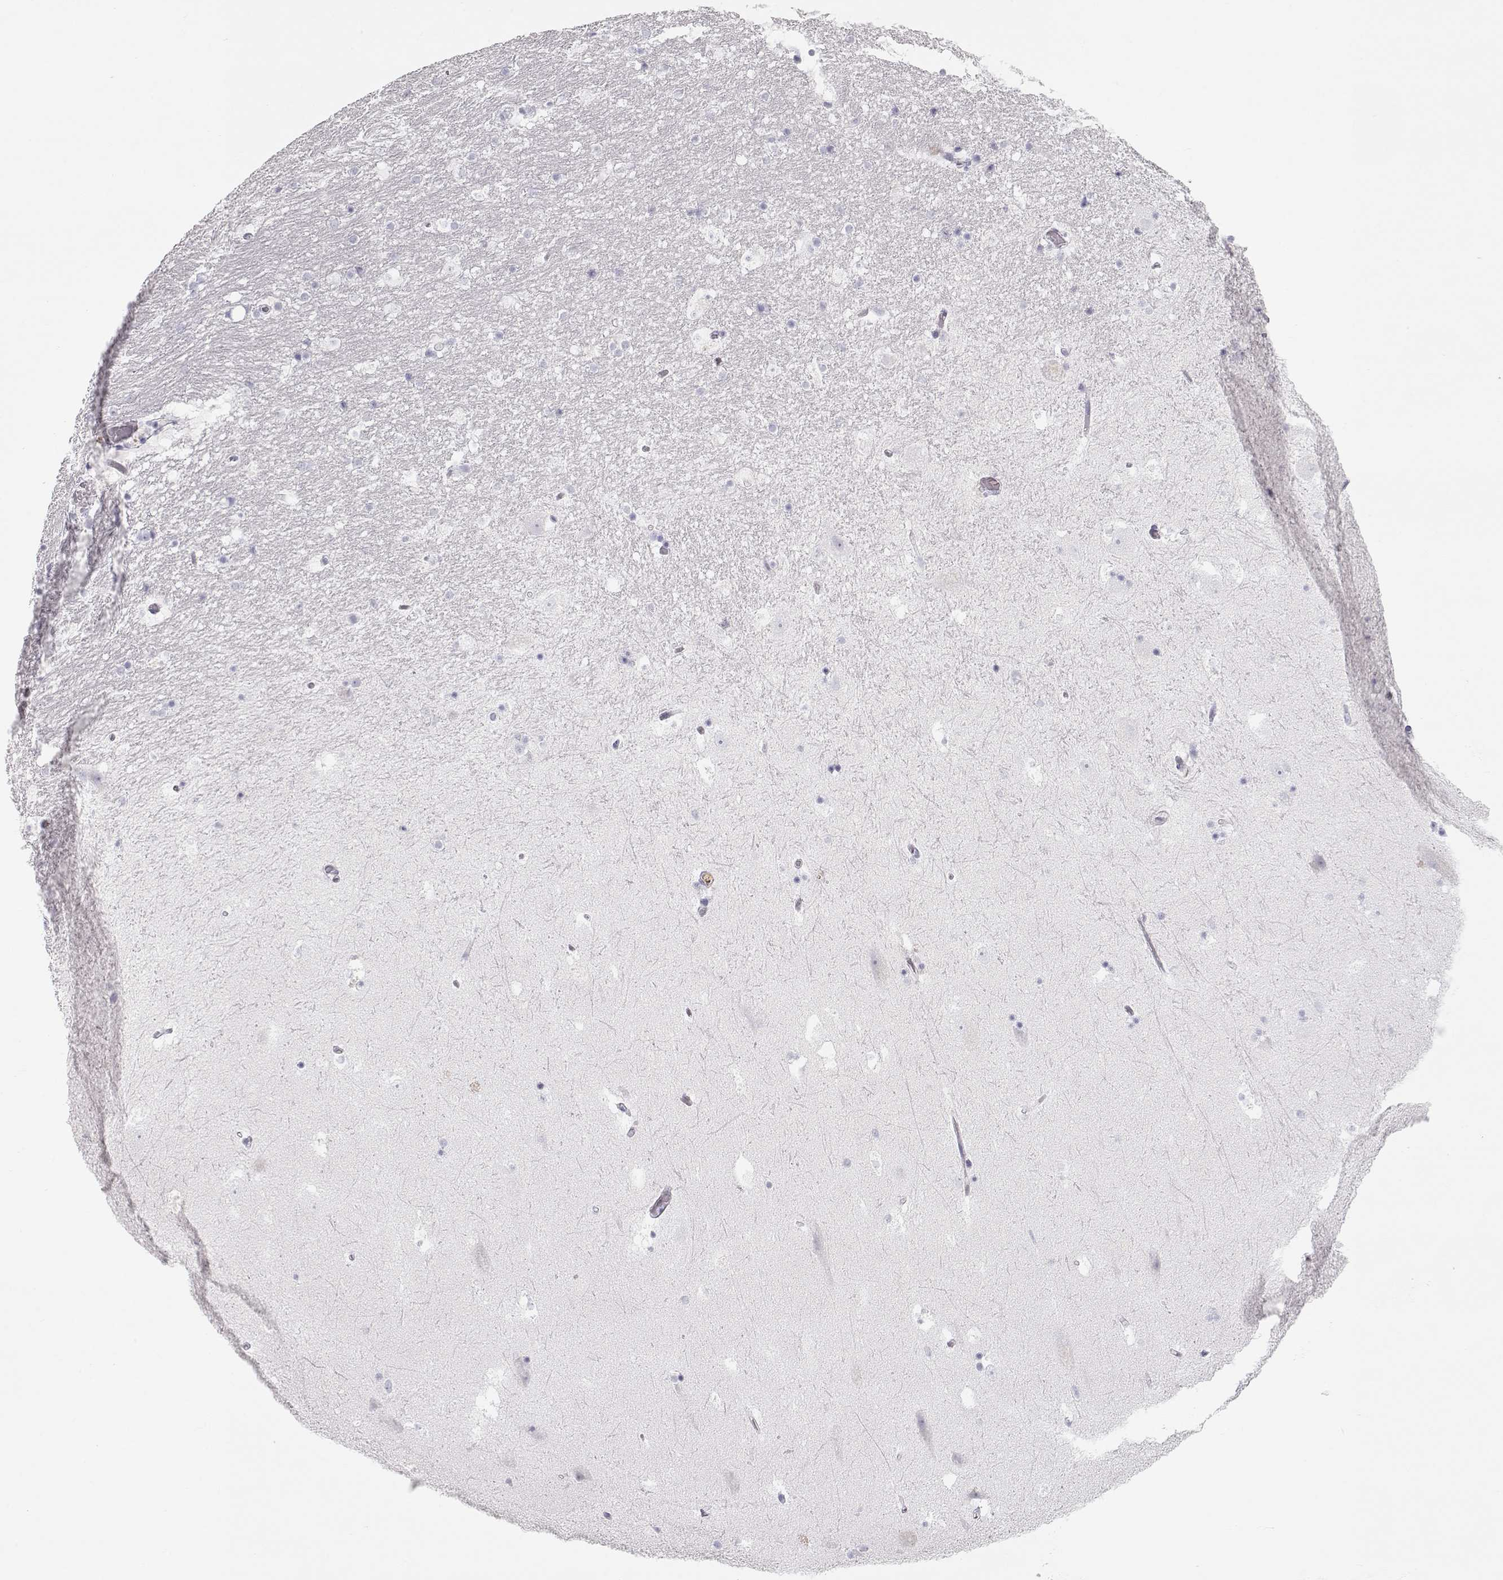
{"staining": {"intensity": "negative", "quantity": "none", "location": "none"}, "tissue": "hippocampus", "cell_type": "Glial cells", "image_type": "normal", "snomed": [{"axis": "morphology", "description": "Normal tissue, NOS"}, {"axis": "topography", "description": "Hippocampus"}], "caption": "Protein analysis of normal hippocampus demonstrates no significant staining in glial cells.", "gene": "MIP", "patient": {"sex": "male", "age": 51}}